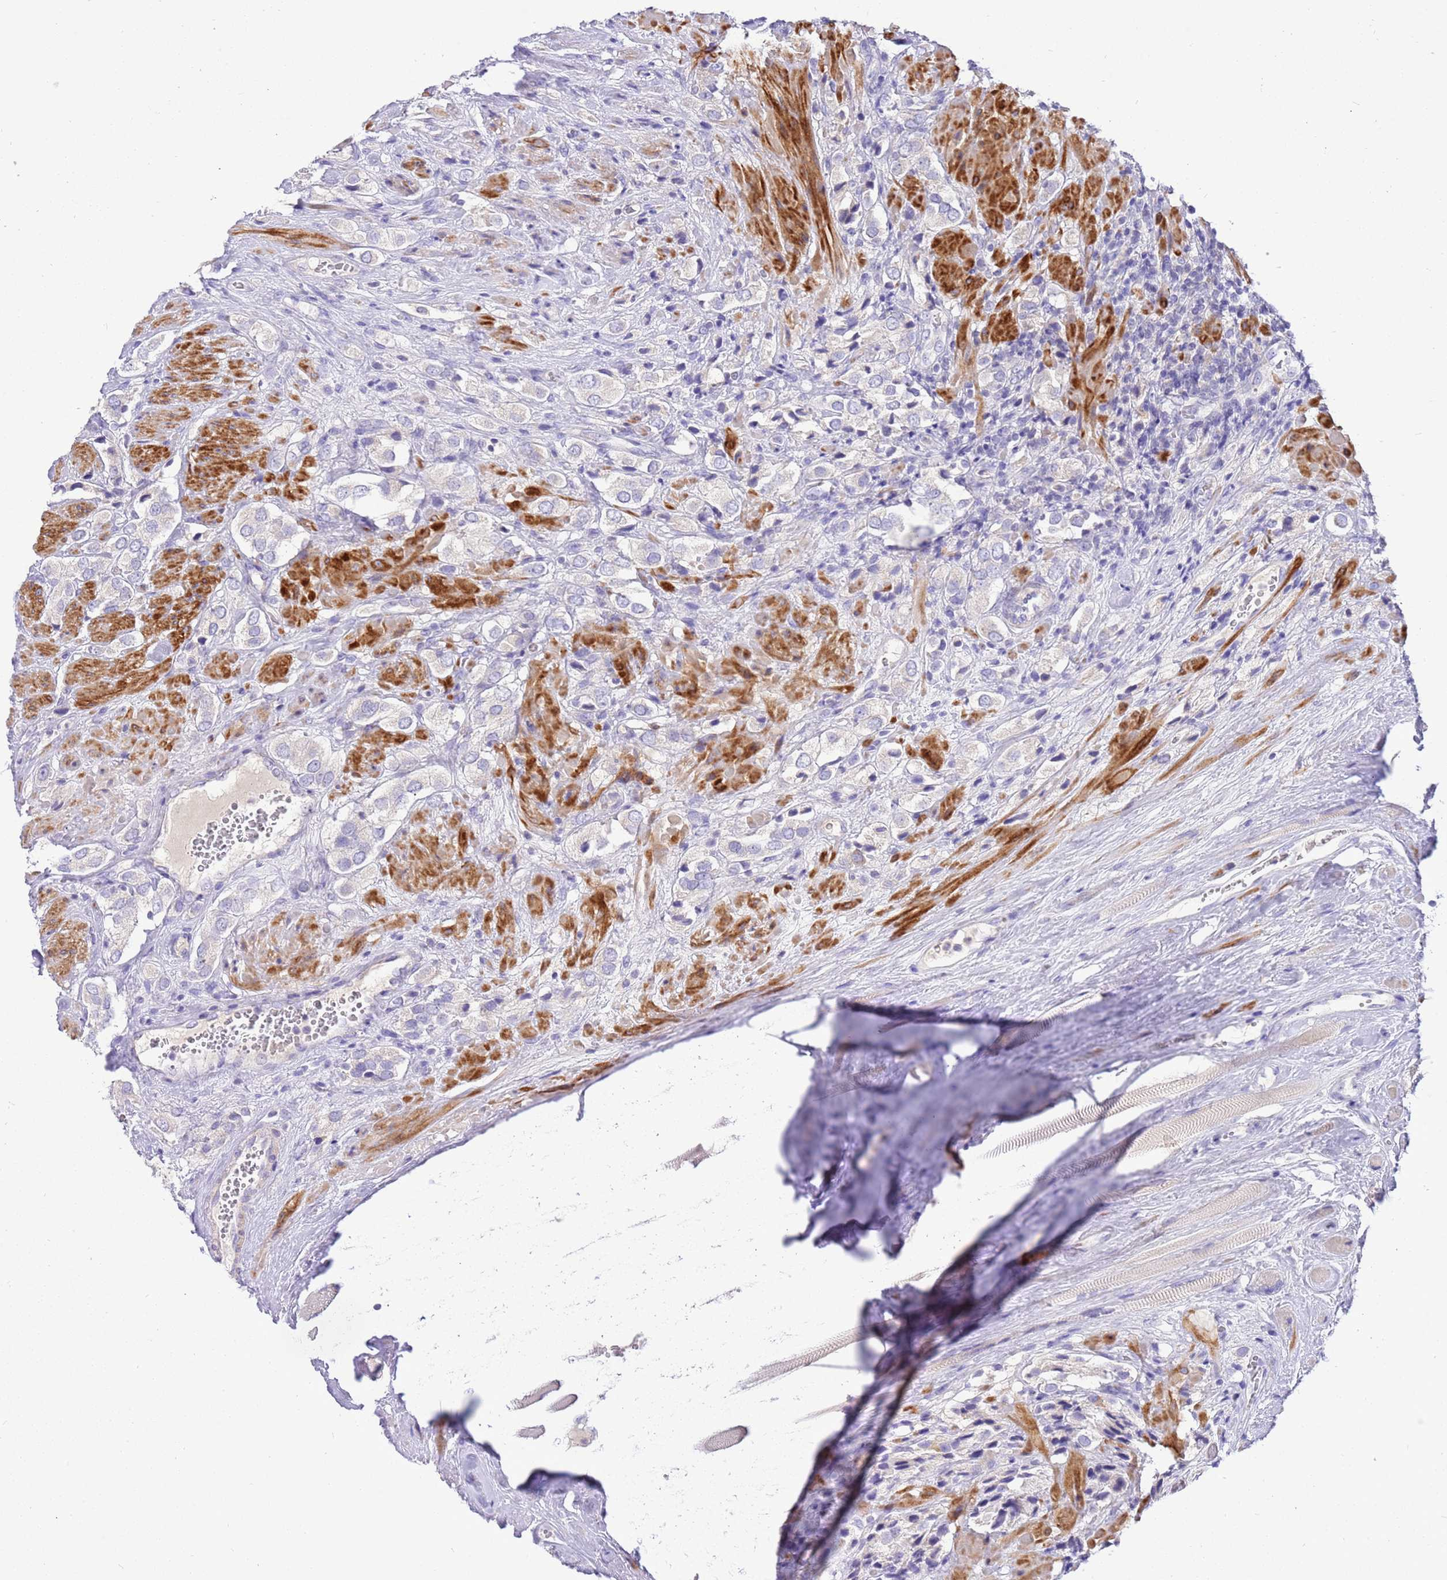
{"staining": {"intensity": "negative", "quantity": "none", "location": "none"}, "tissue": "prostate cancer", "cell_type": "Tumor cells", "image_type": "cancer", "snomed": [{"axis": "morphology", "description": "Adenocarcinoma, High grade"}, {"axis": "topography", "description": "Prostate and seminal vesicle, NOS"}], "caption": "This micrograph is of prostate cancer (high-grade adenocarcinoma) stained with IHC to label a protein in brown with the nuclei are counter-stained blue. There is no staining in tumor cells. The staining is performed using DAB (3,3'-diaminobenzidine) brown chromogen with nuclei counter-stained in using hematoxylin.", "gene": "GLCE", "patient": {"sex": "male", "age": 64}}